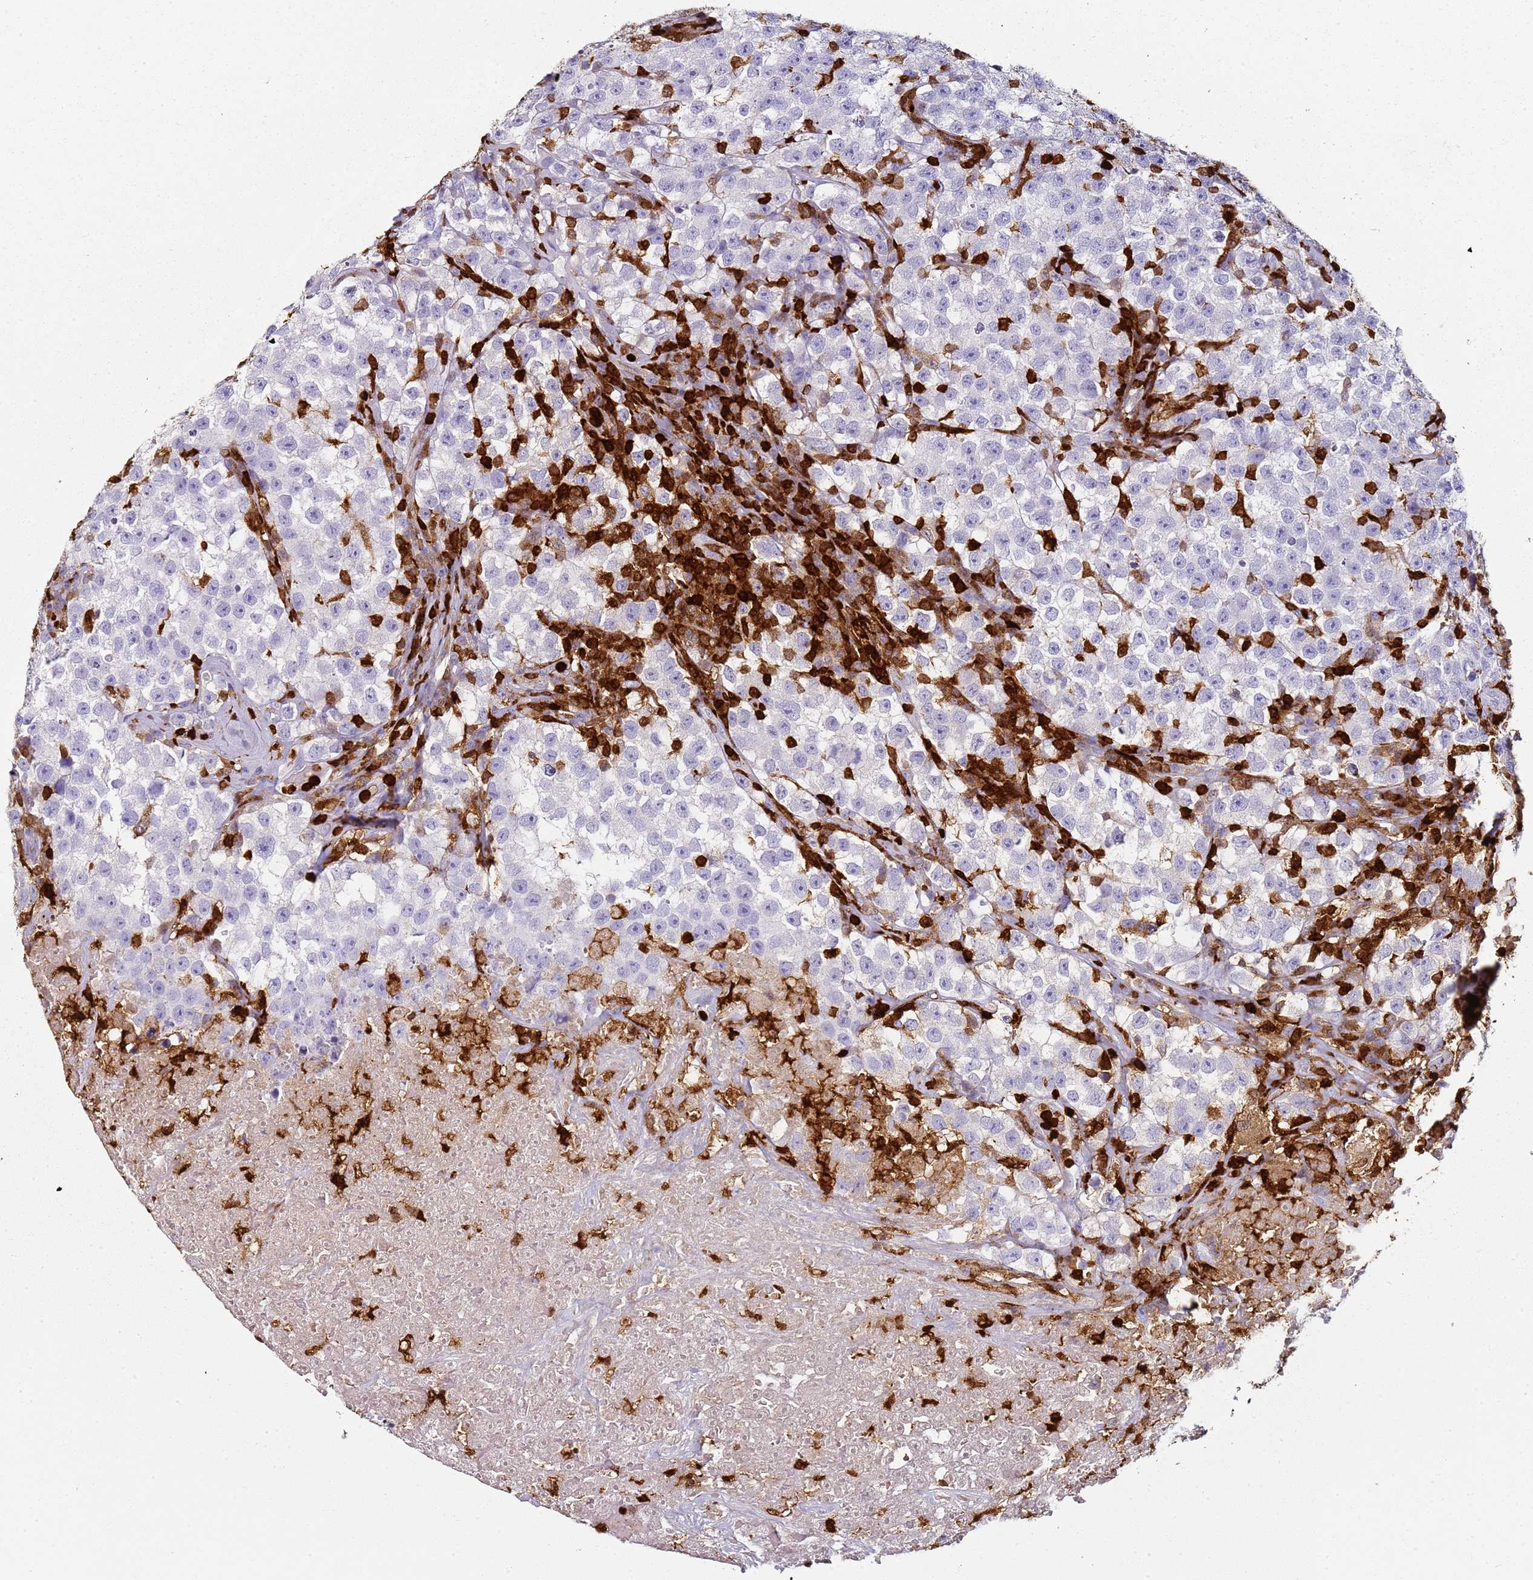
{"staining": {"intensity": "negative", "quantity": "none", "location": "none"}, "tissue": "testis cancer", "cell_type": "Tumor cells", "image_type": "cancer", "snomed": [{"axis": "morphology", "description": "Seminoma, NOS"}, {"axis": "topography", "description": "Testis"}], "caption": "Tumor cells are negative for brown protein staining in testis cancer.", "gene": "S100A4", "patient": {"sex": "male", "age": 22}}